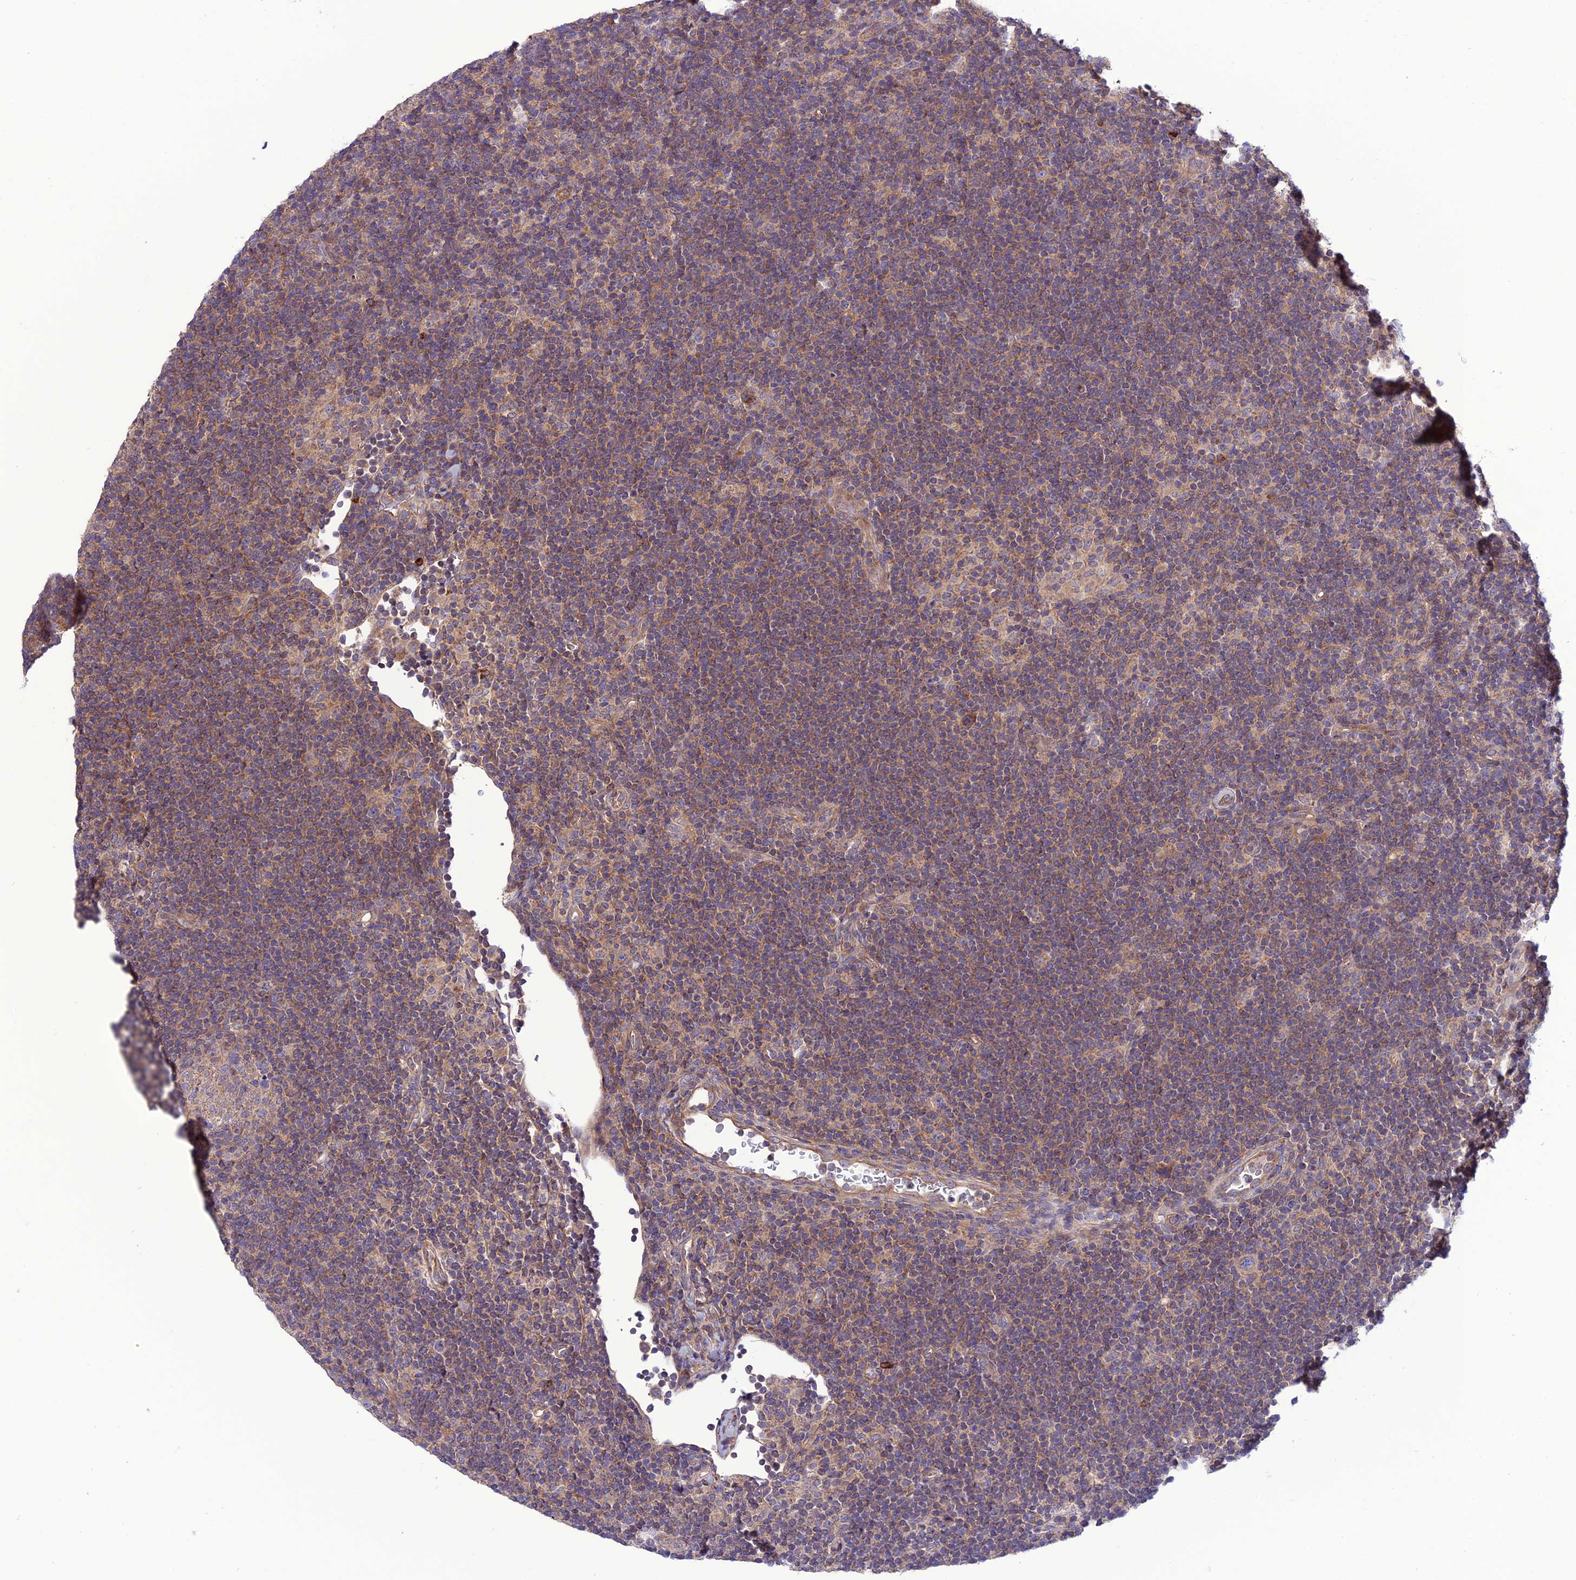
{"staining": {"intensity": "weak", "quantity": "25%-75%", "location": "cytoplasmic/membranous"}, "tissue": "lymphoma", "cell_type": "Tumor cells", "image_type": "cancer", "snomed": [{"axis": "morphology", "description": "Hodgkin's disease, NOS"}, {"axis": "topography", "description": "Lymph node"}], "caption": "Human Hodgkin's disease stained with a protein marker displays weak staining in tumor cells.", "gene": "PPIL3", "patient": {"sex": "female", "age": 57}}